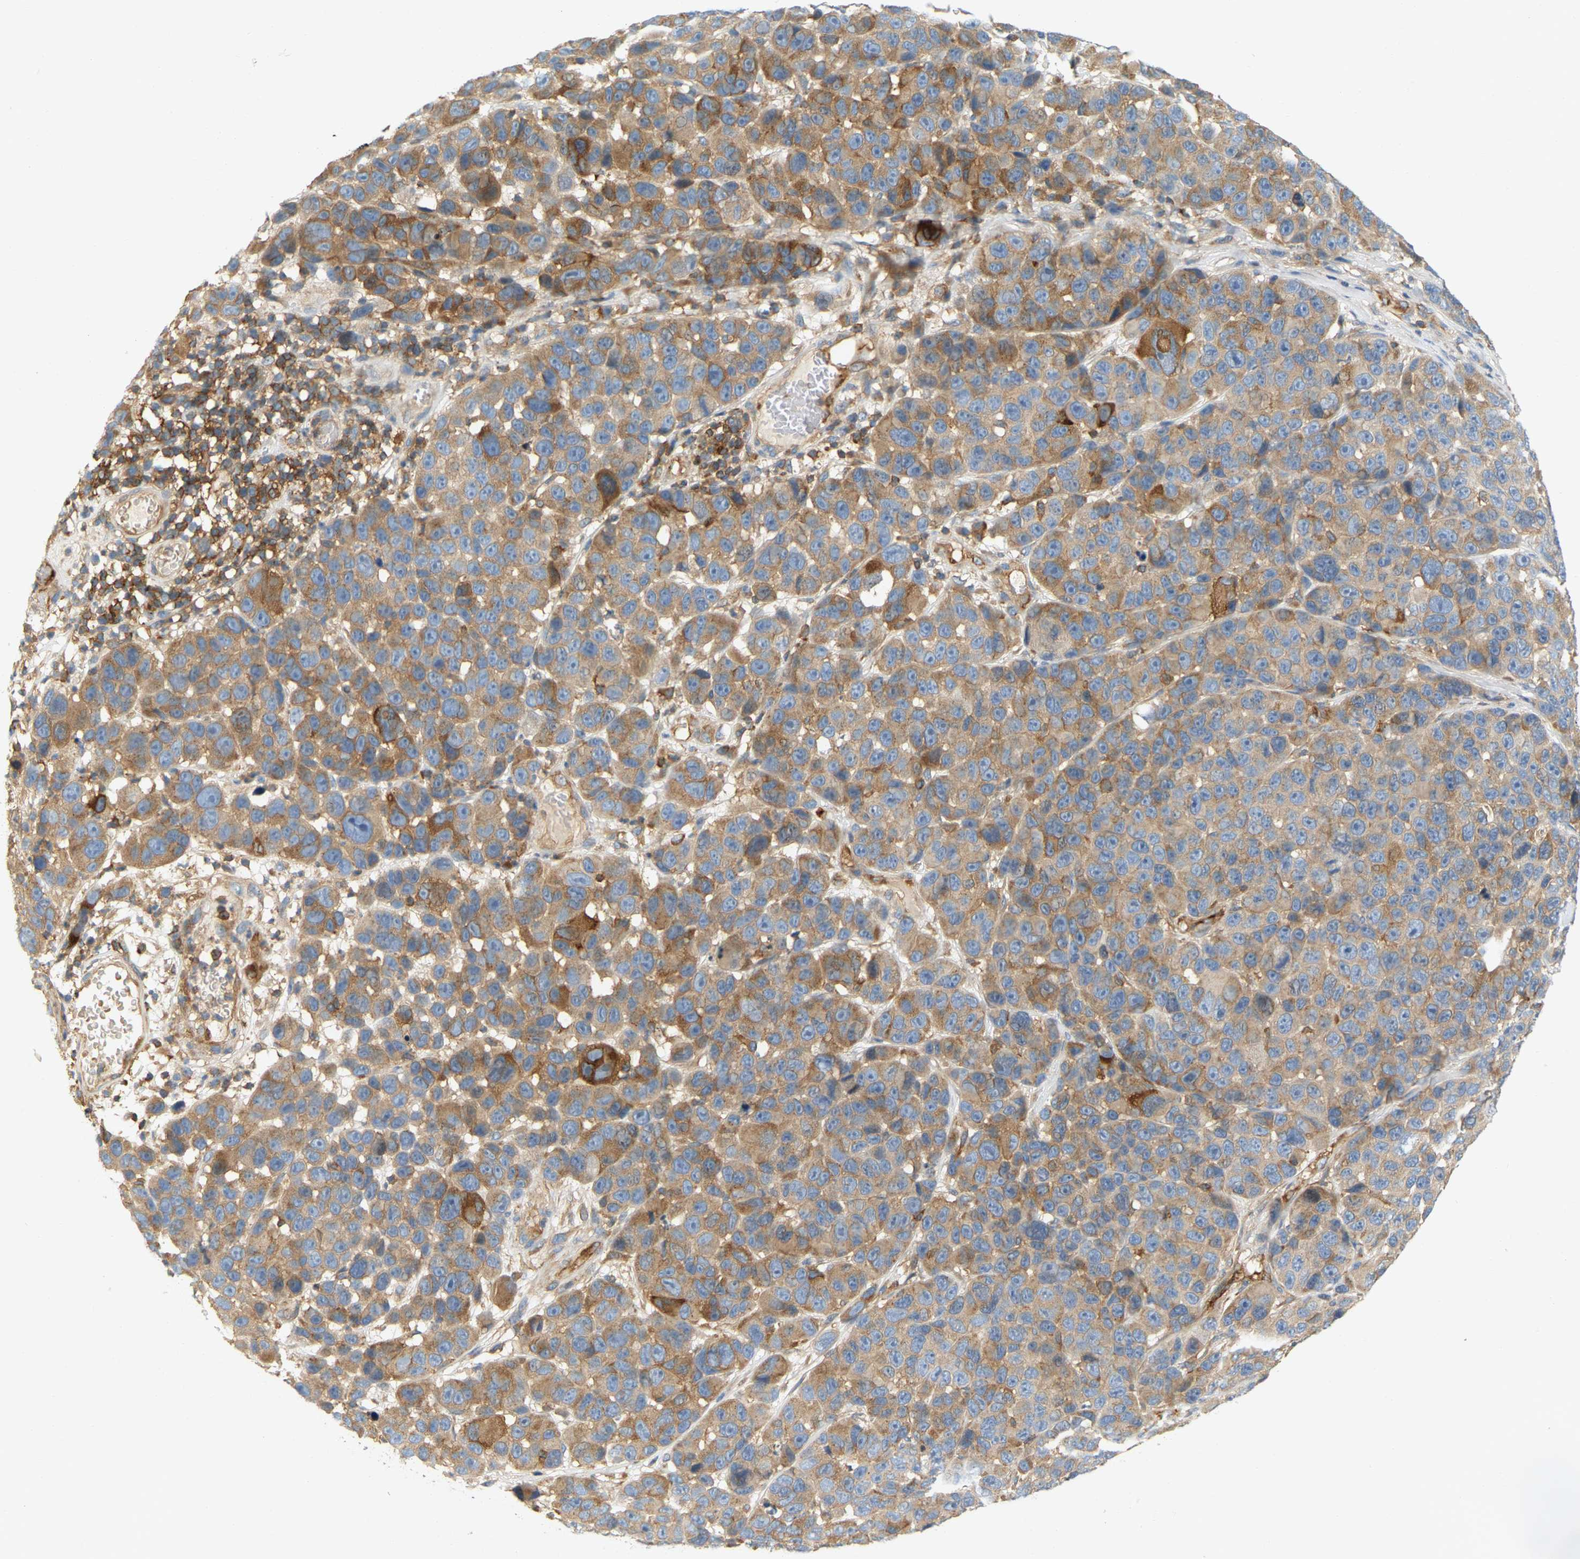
{"staining": {"intensity": "moderate", "quantity": ">75%", "location": "cytoplasmic/membranous"}, "tissue": "melanoma", "cell_type": "Tumor cells", "image_type": "cancer", "snomed": [{"axis": "morphology", "description": "Malignant melanoma, NOS"}, {"axis": "topography", "description": "Skin"}], "caption": "Immunohistochemistry (DAB) staining of human melanoma exhibits moderate cytoplasmic/membranous protein expression in about >75% of tumor cells.", "gene": "AKAP13", "patient": {"sex": "male", "age": 53}}